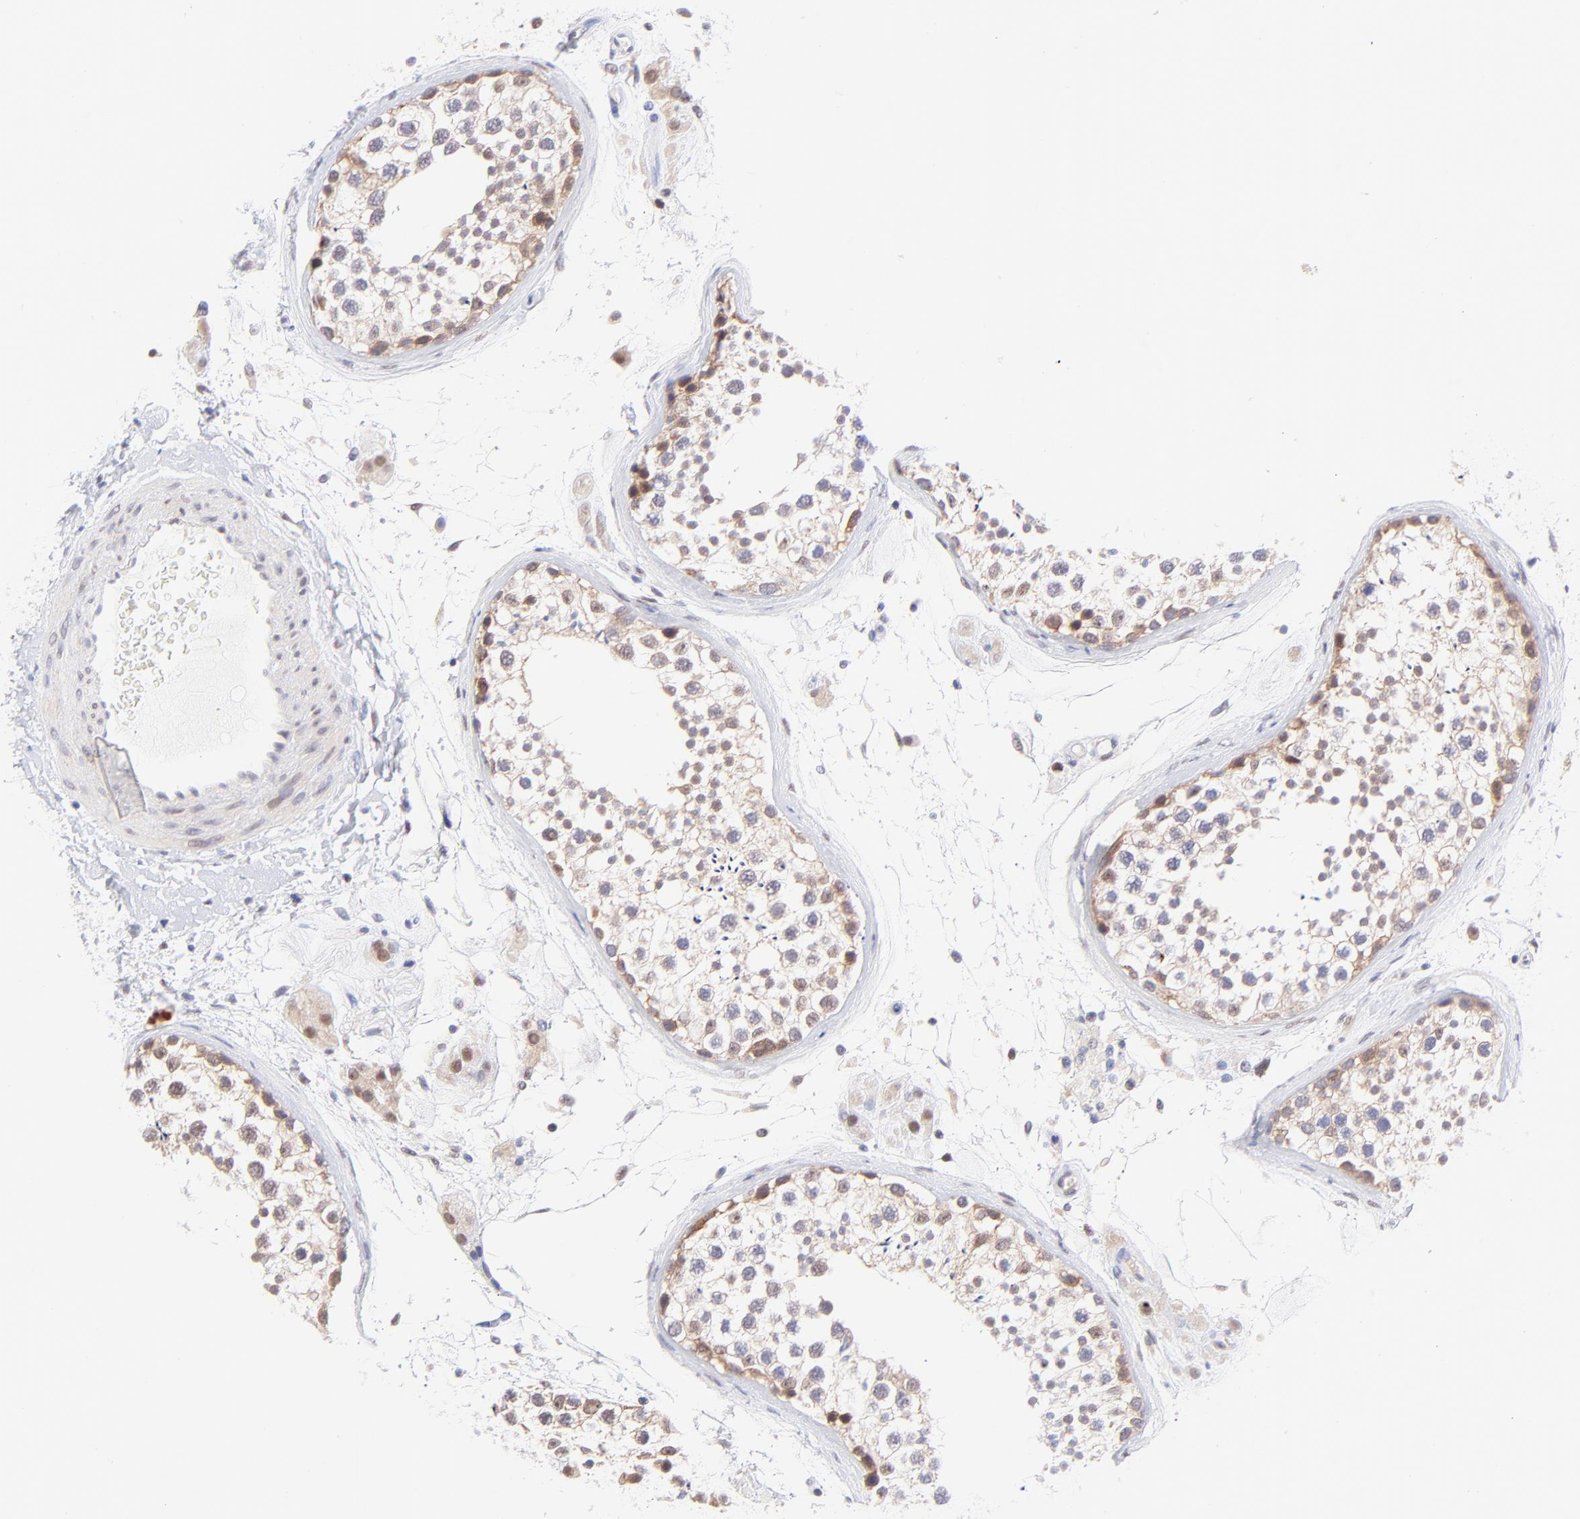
{"staining": {"intensity": "moderate", "quantity": "<25%", "location": "cytoplasmic/membranous"}, "tissue": "testis", "cell_type": "Cells in seminiferous ducts", "image_type": "normal", "snomed": [{"axis": "morphology", "description": "Normal tissue, NOS"}, {"axis": "topography", "description": "Testis"}], "caption": "Testis stained with DAB immunohistochemistry exhibits low levels of moderate cytoplasmic/membranous positivity in approximately <25% of cells in seminiferous ducts.", "gene": "PBDC1", "patient": {"sex": "male", "age": 46}}